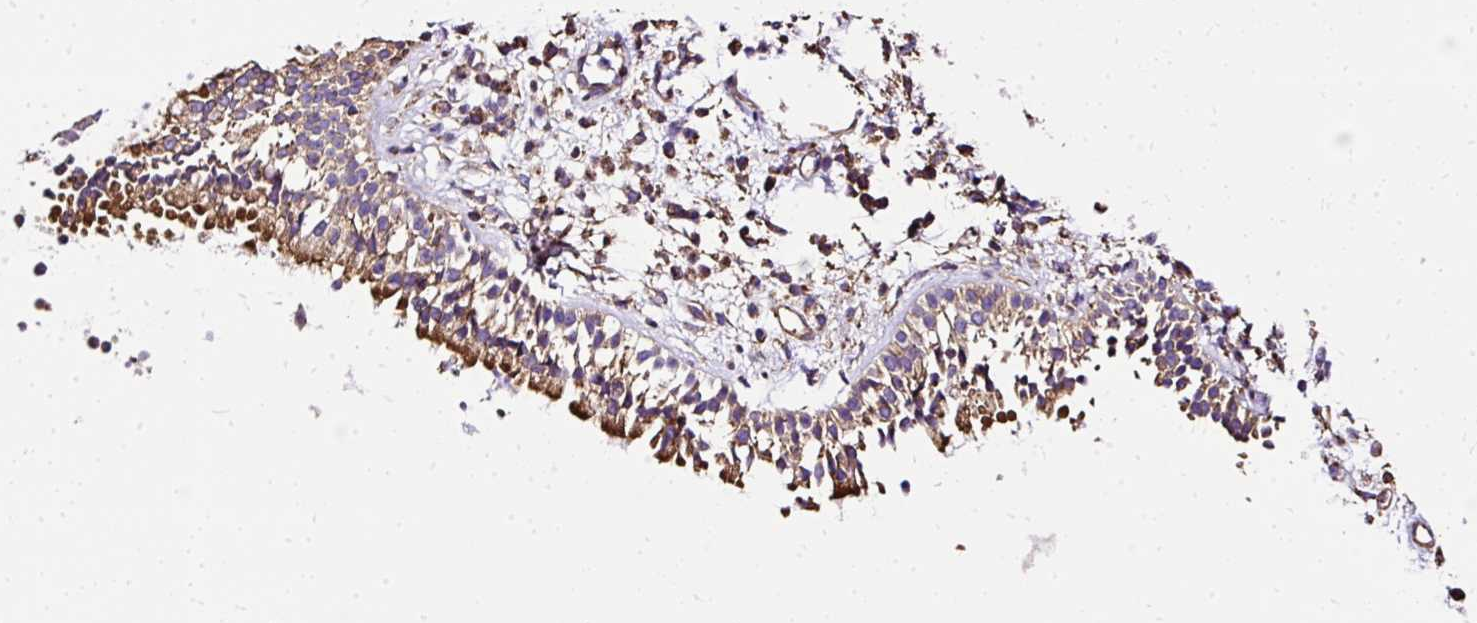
{"staining": {"intensity": "strong", "quantity": "25%-75%", "location": "cytoplasmic/membranous"}, "tissue": "nasopharynx", "cell_type": "Respiratory epithelial cells", "image_type": "normal", "snomed": [{"axis": "morphology", "description": "Normal tissue, NOS"}, {"axis": "topography", "description": "Nasopharynx"}], "caption": "Immunohistochemical staining of unremarkable human nasopharynx shows high levels of strong cytoplasmic/membranous expression in about 25%-75% of respiratory epithelial cells. The staining was performed using DAB, with brown indicating positive protein expression. Nuclei are stained blue with hematoxylin.", "gene": "KLHL11", "patient": {"sex": "male", "age": 21}}